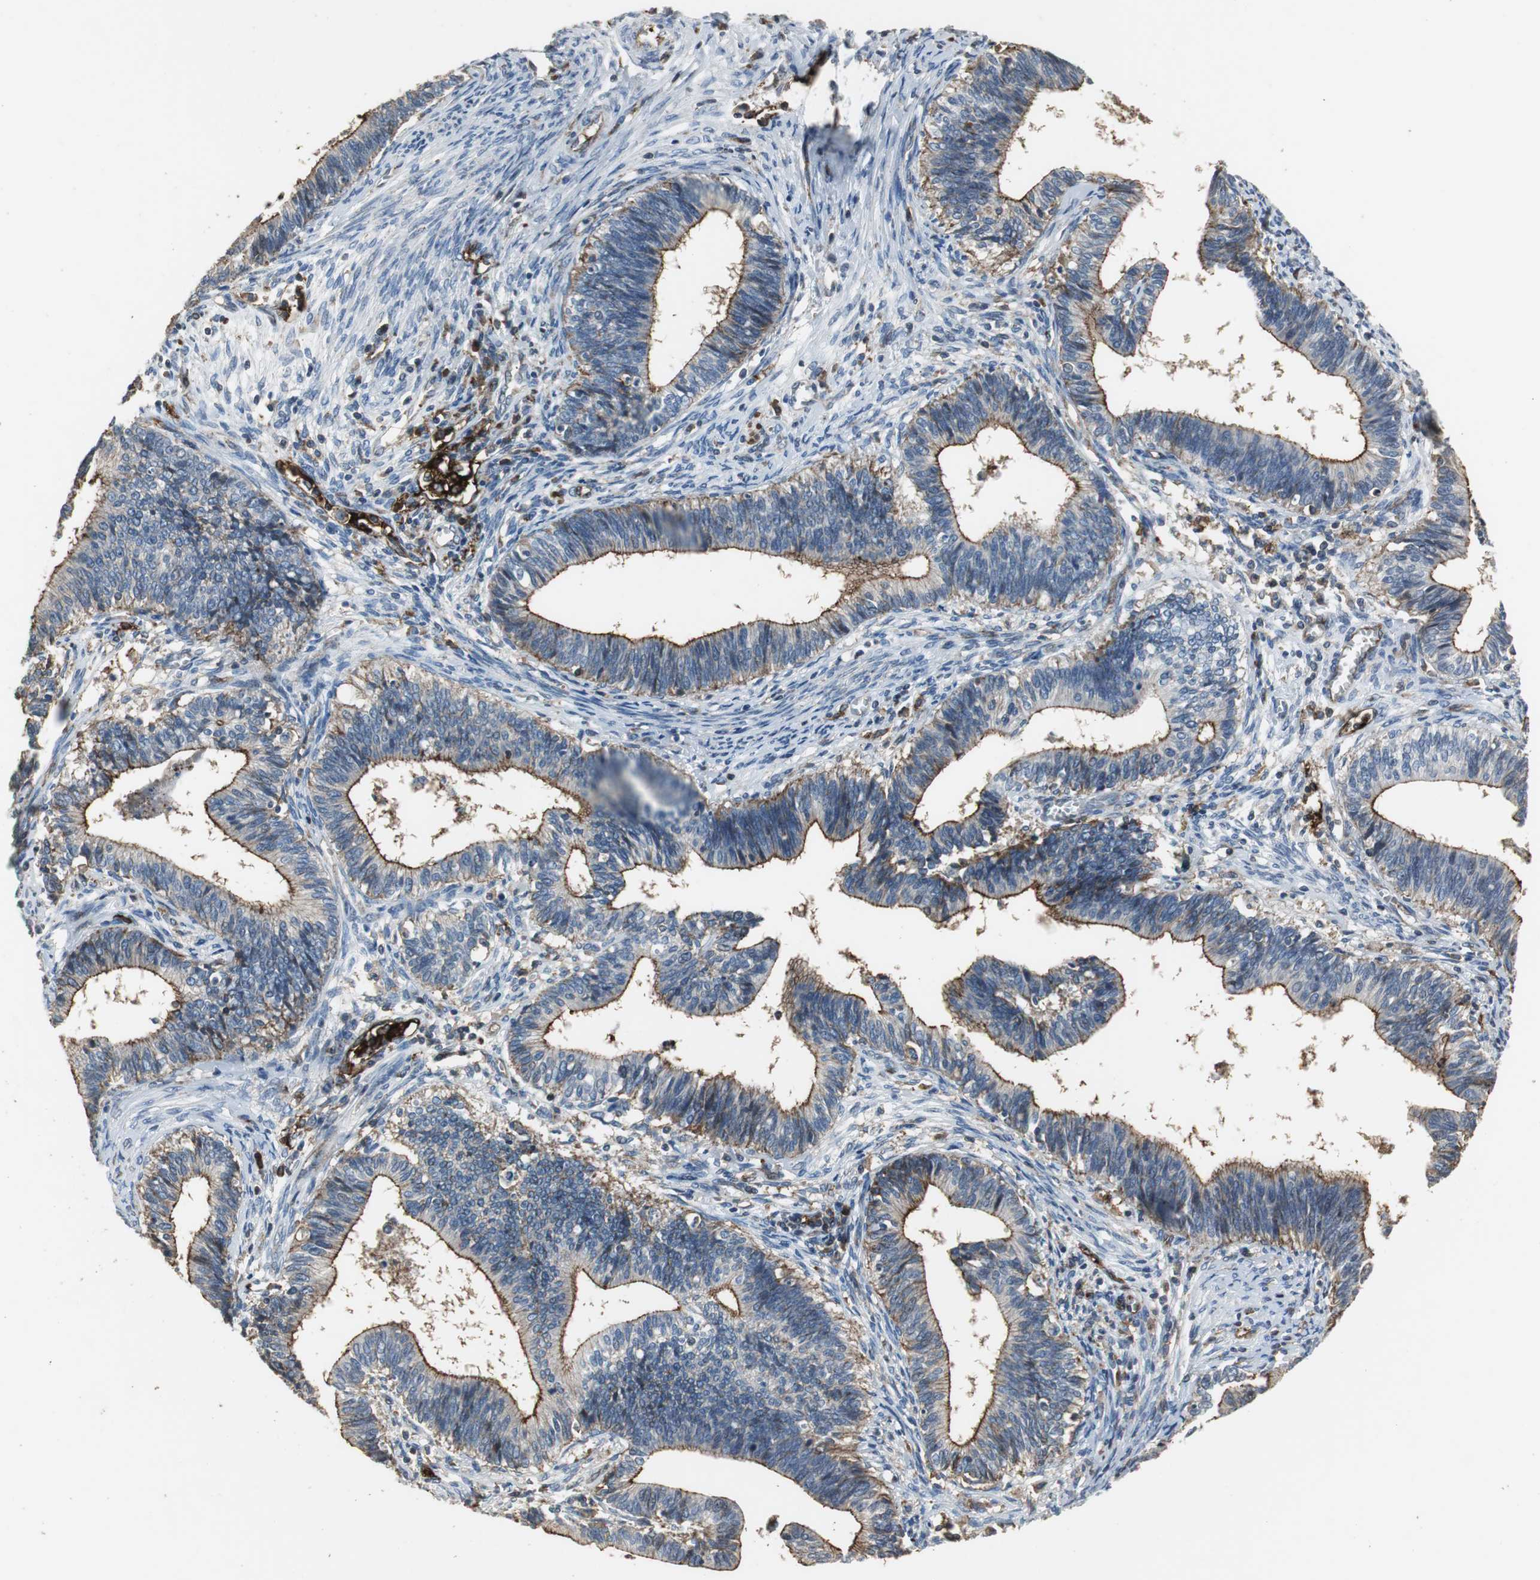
{"staining": {"intensity": "weak", "quantity": ">75%", "location": "cytoplasmic/membranous"}, "tissue": "cervical cancer", "cell_type": "Tumor cells", "image_type": "cancer", "snomed": [{"axis": "morphology", "description": "Adenocarcinoma, NOS"}, {"axis": "topography", "description": "Cervix"}], "caption": "A histopathology image of cervical cancer stained for a protein exhibits weak cytoplasmic/membranous brown staining in tumor cells.", "gene": "F11R", "patient": {"sex": "female", "age": 44}}